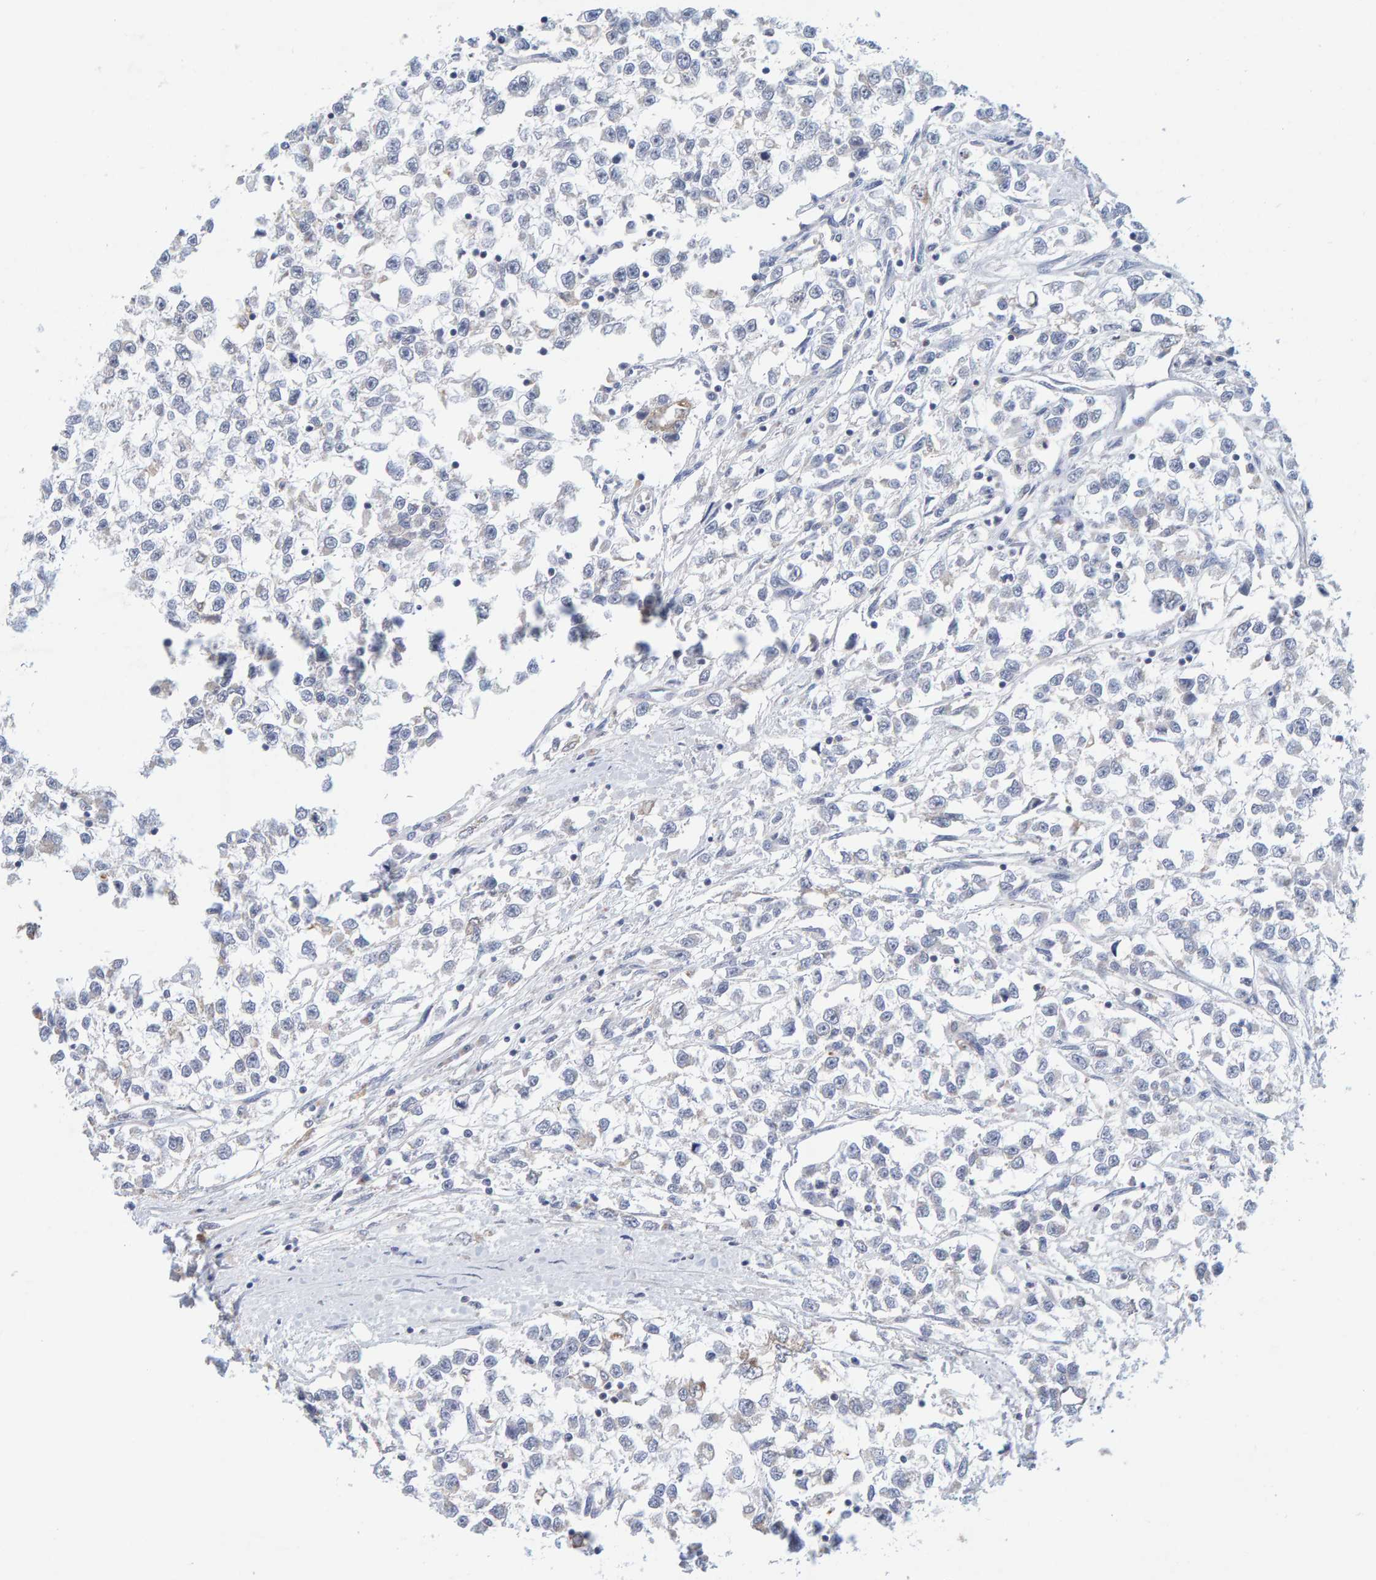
{"staining": {"intensity": "negative", "quantity": "none", "location": "none"}, "tissue": "testis cancer", "cell_type": "Tumor cells", "image_type": "cancer", "snomed": [{"axis": "morphology", "description": "Seminoma, NOS"}, {"axis": "morphology", "description": "Carcinoma, Embryonal, NOS"}, {"axis": "topography", "description": "Testis"}], "caption": "IHC image of neoplastic tissue: human seminoma (testis) stained with DAB exhibits no significant protein positivity in tumor cells.", "gene": "SGPL1", "patient": {"sex": "male", "age": 51}}